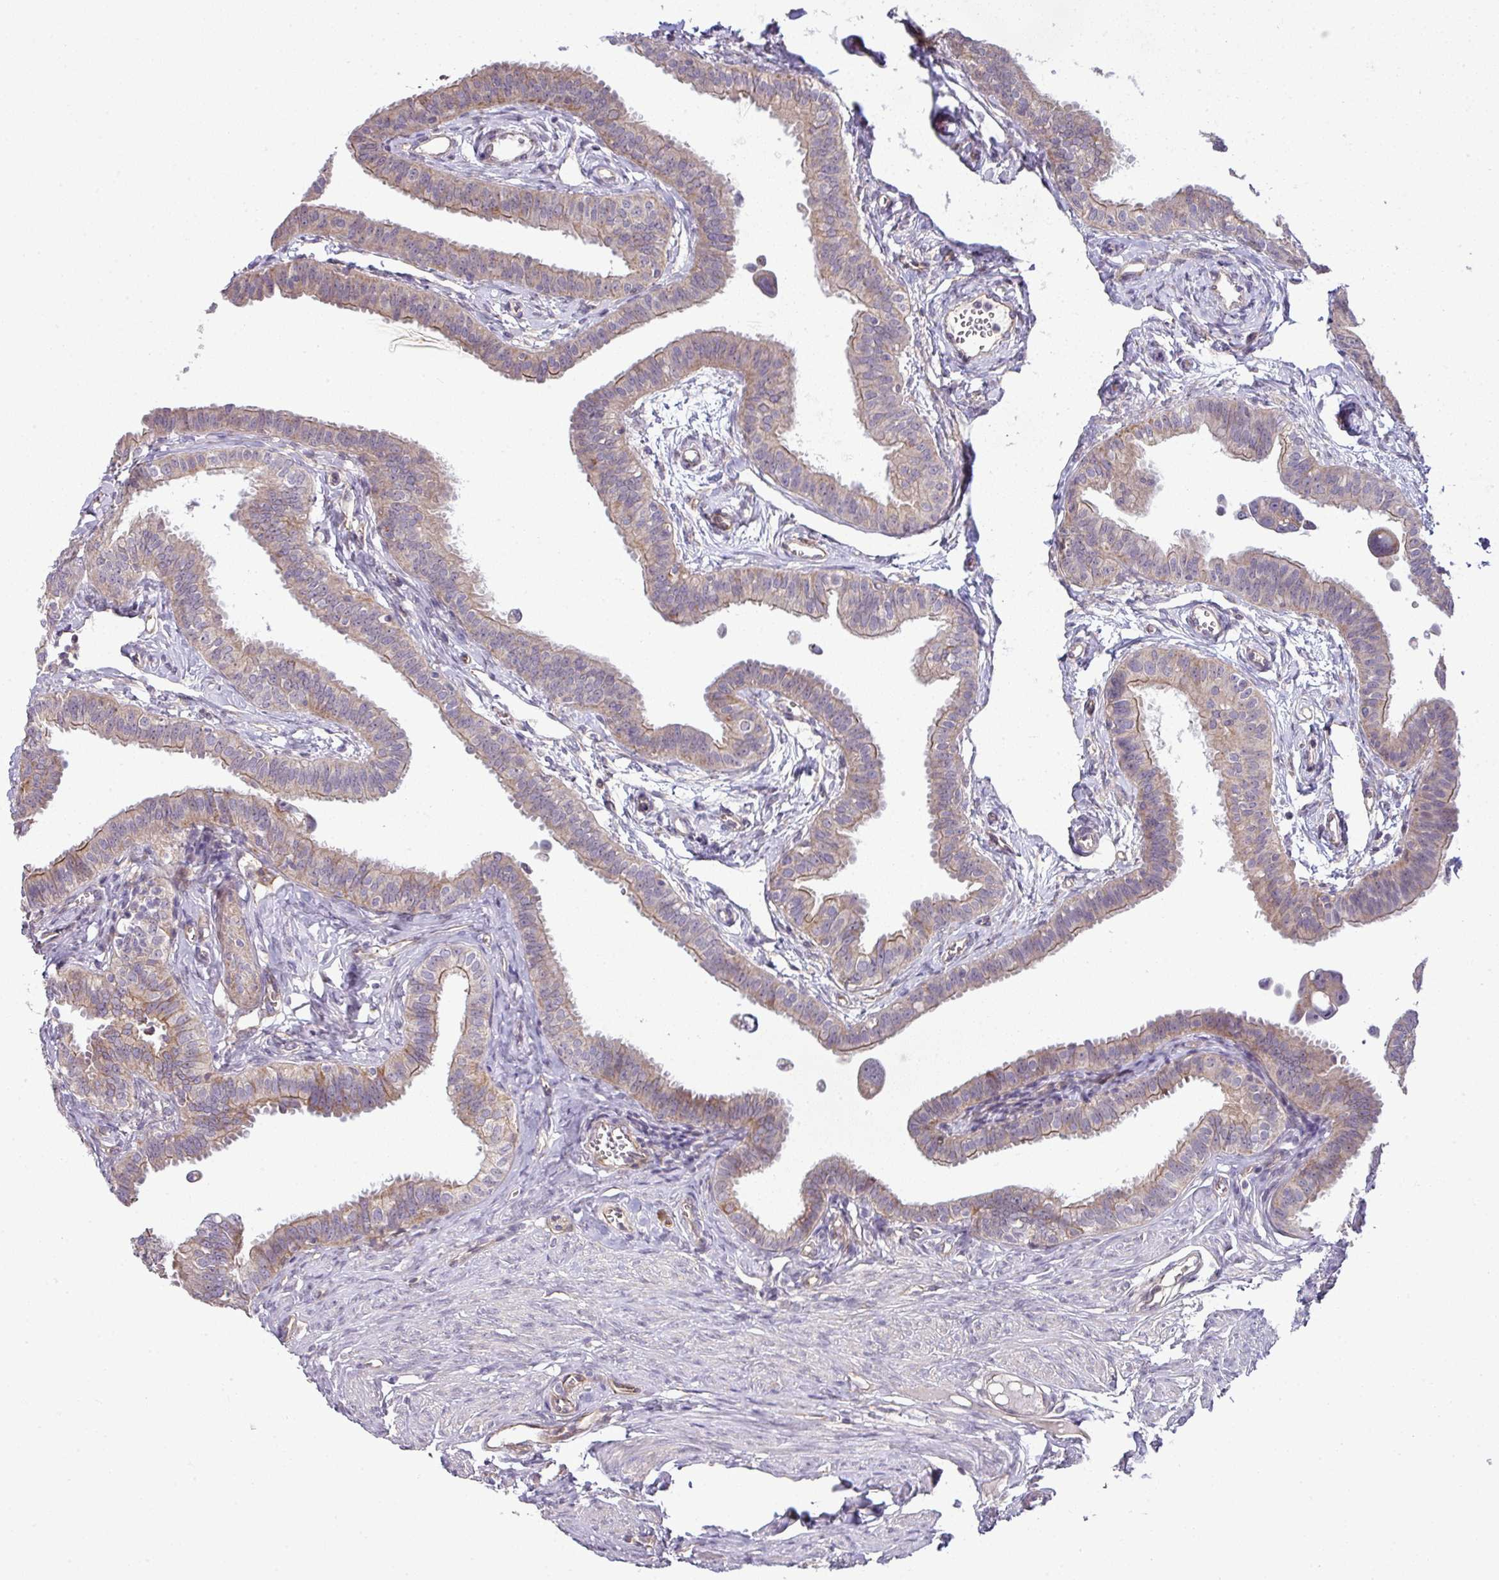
{"staining": {"intensity": "moderate", "quantity": "25%-75%", "location": "cytoplasmic/membranous"}, "tissue": "fallopian tube", "cell_type": "Glandular cells", "image_type": "normal", "snomed": [{"axis": "morphology", "description": "Normal tissue, NOS"}, {"axis": "morphology", "description": "Carcinoma, NOS"}, {"axis": "topography", "description": "Fallopian tube"}, {"axis": "topography", "description": "Ovary"}], "caption": "Immunohistochemical staining of benign human fallopian tube demonstrates medium levels of moderate cytoplasmic/membranous staining in approximately 25%-75% of glandular cells. The staining is performed using DAB (3,3'-diaminobenzidine) brown chromogen to label protein expression. The nuclei are counter-stained blue using hematoxylin.", "gene": "TIMMDC1", "patient": {"sex": "female", "age": 59}}